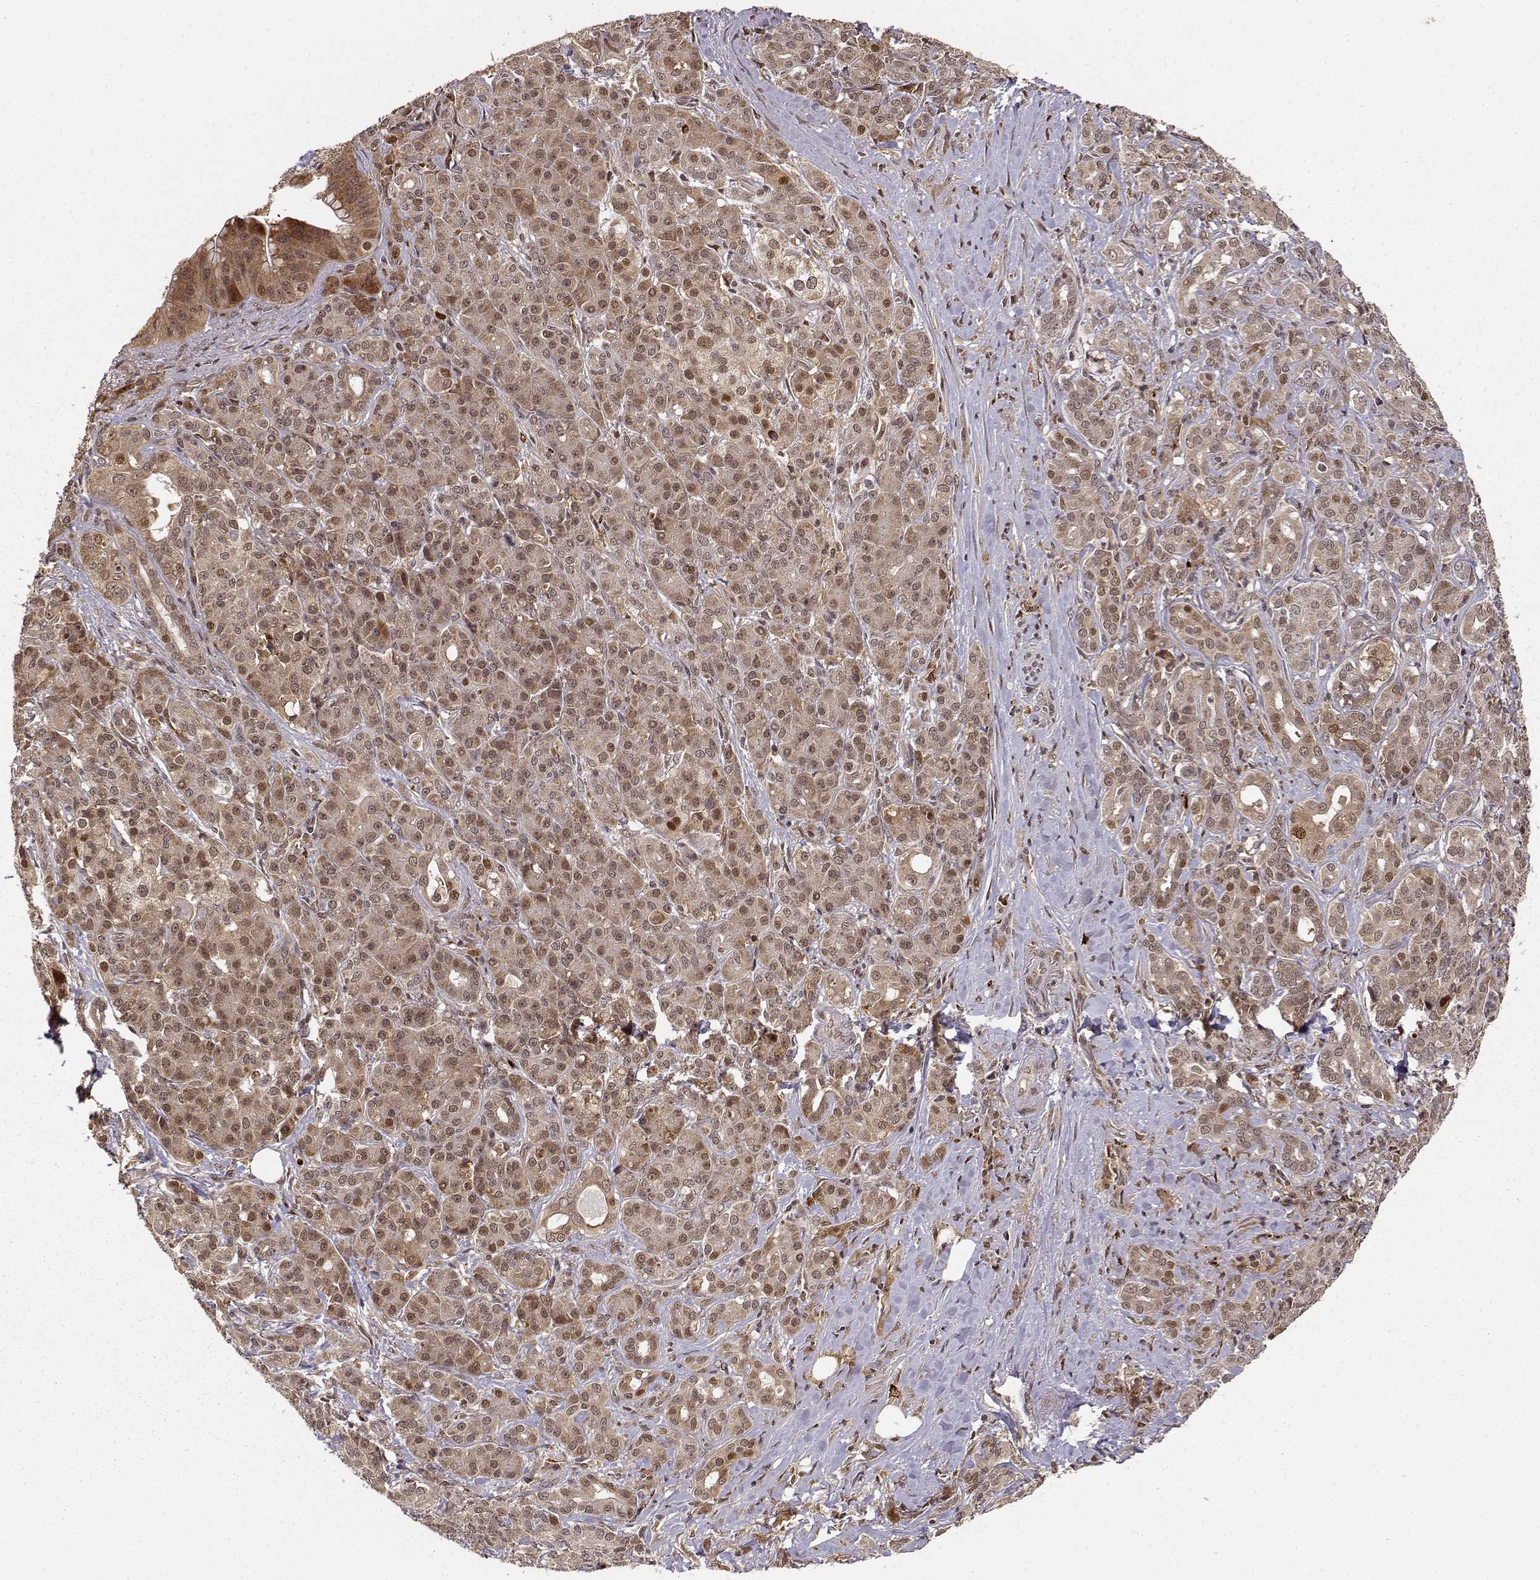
{"staining": {"intensity": "weak", "quantity": ">75%", "location": "cytoplasmic/membranous,nuclear"}, "tissue": "pancreatic cancer", "cell_type": "Tumor cells", "image_type": "cancer", "snomed": [{"axis": "morphology", "description": "Normal tissue, NOS"}, {"axis": "morphology", "description": "Inflammation, NOS"}, {"axis": "morphology", "description": "Adenocarcinoma, NOS"}, {"axis": "topography", "description": "Pancreas"}], "caption": "Human adenocarcinoma (pancreatic) stained with a protein marker exhibits weak staining in tumor cells.", "gene": "MAEA", "patient": {"sex": "male", "age": 57}}